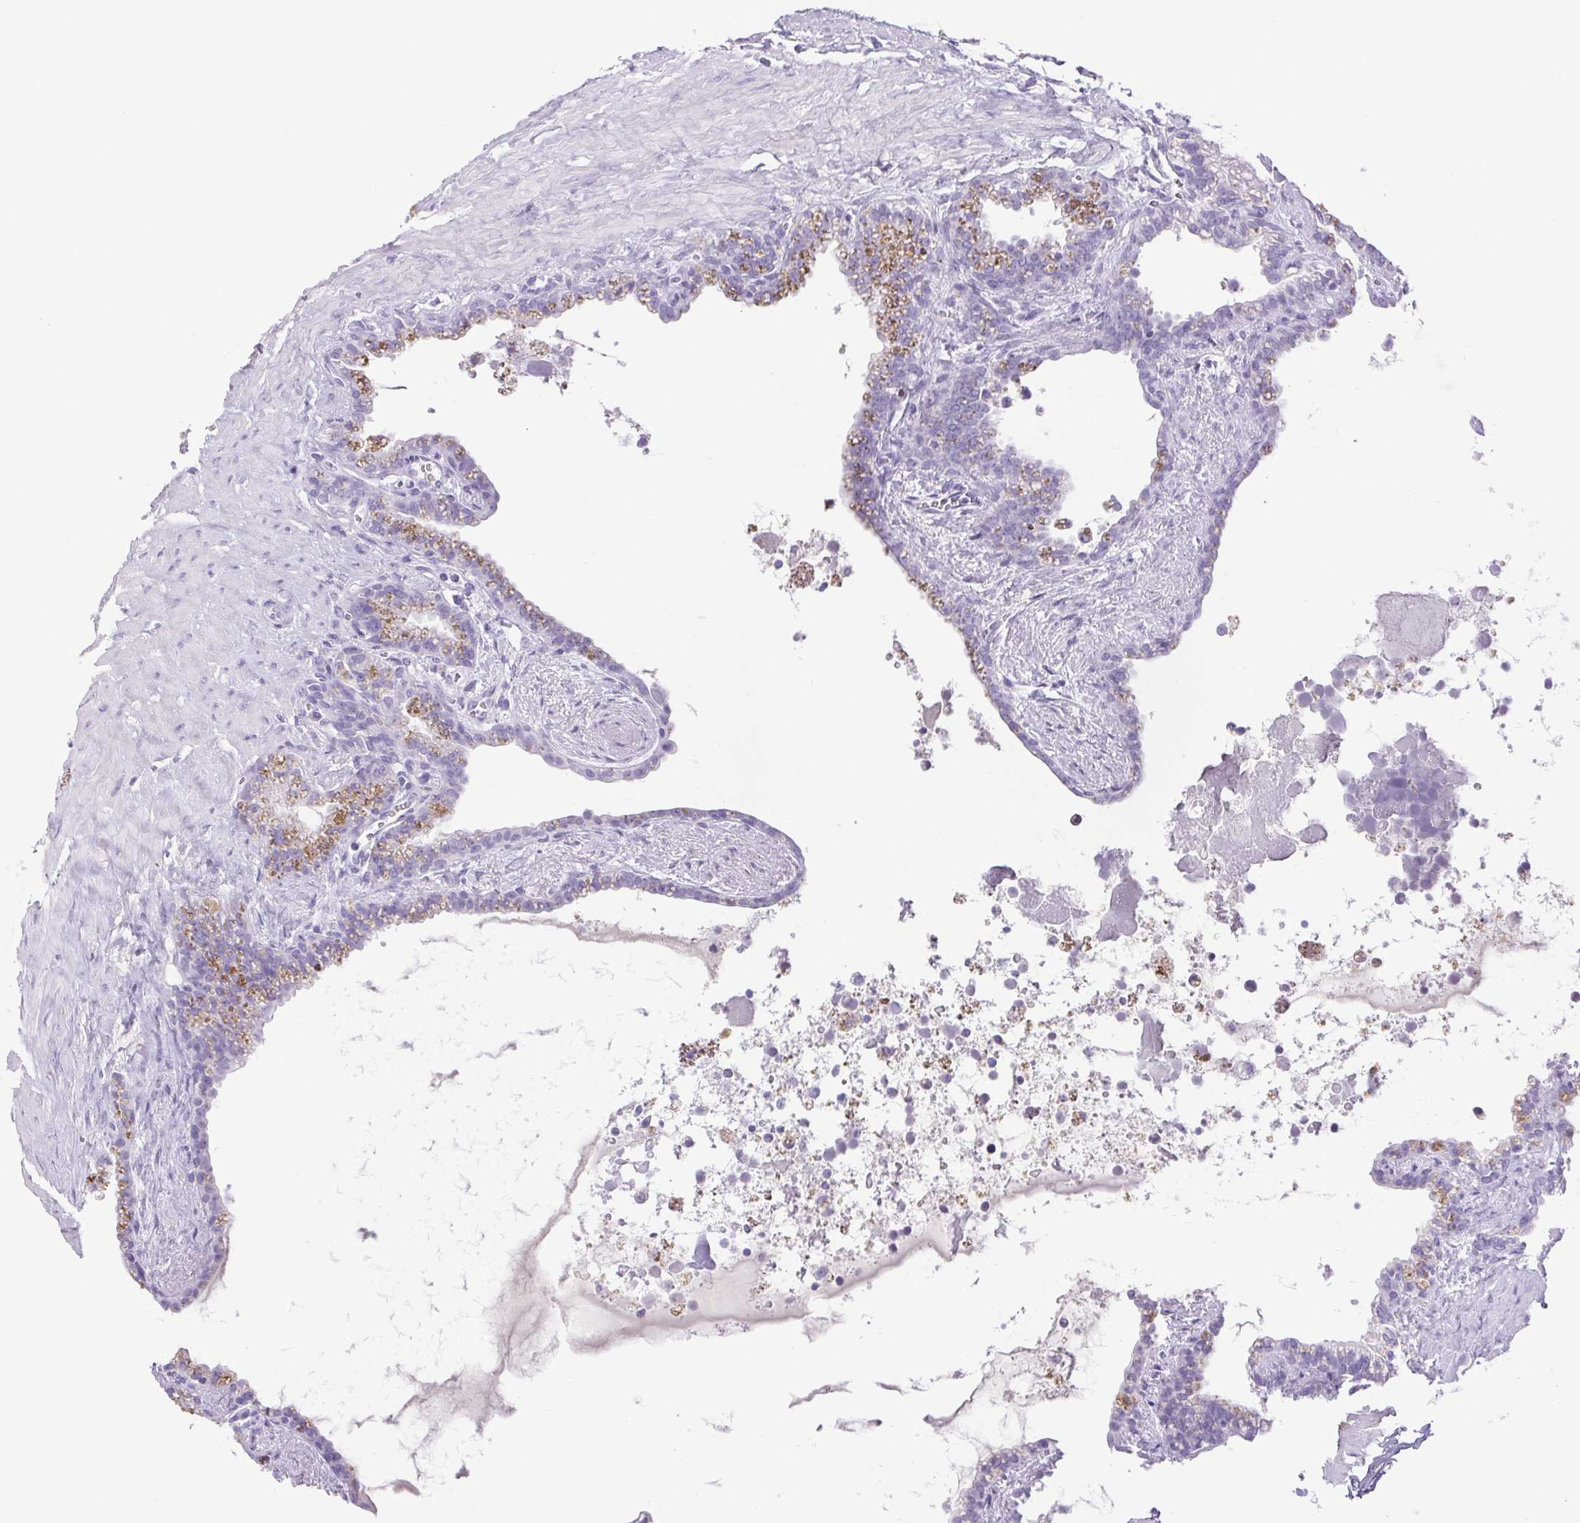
{"staining": {"intensity": "negative", "quantity": "none", "location": "none"}, "tissue": "seminal vesicle", "cell_type": "Glandular cells", "image_type": "normal", "snomed": [{"axis": "morphology", "description": "Normal tissue, NOS"}, {"axis": "topography", "description": "Seminal veicle"}], "caption": "Immunohistochemistry of benign seminal vesicle reveals no staining in glandular cells.", "gene": "PAPPA2", "patient": {"sex": "male", "age": 76}}